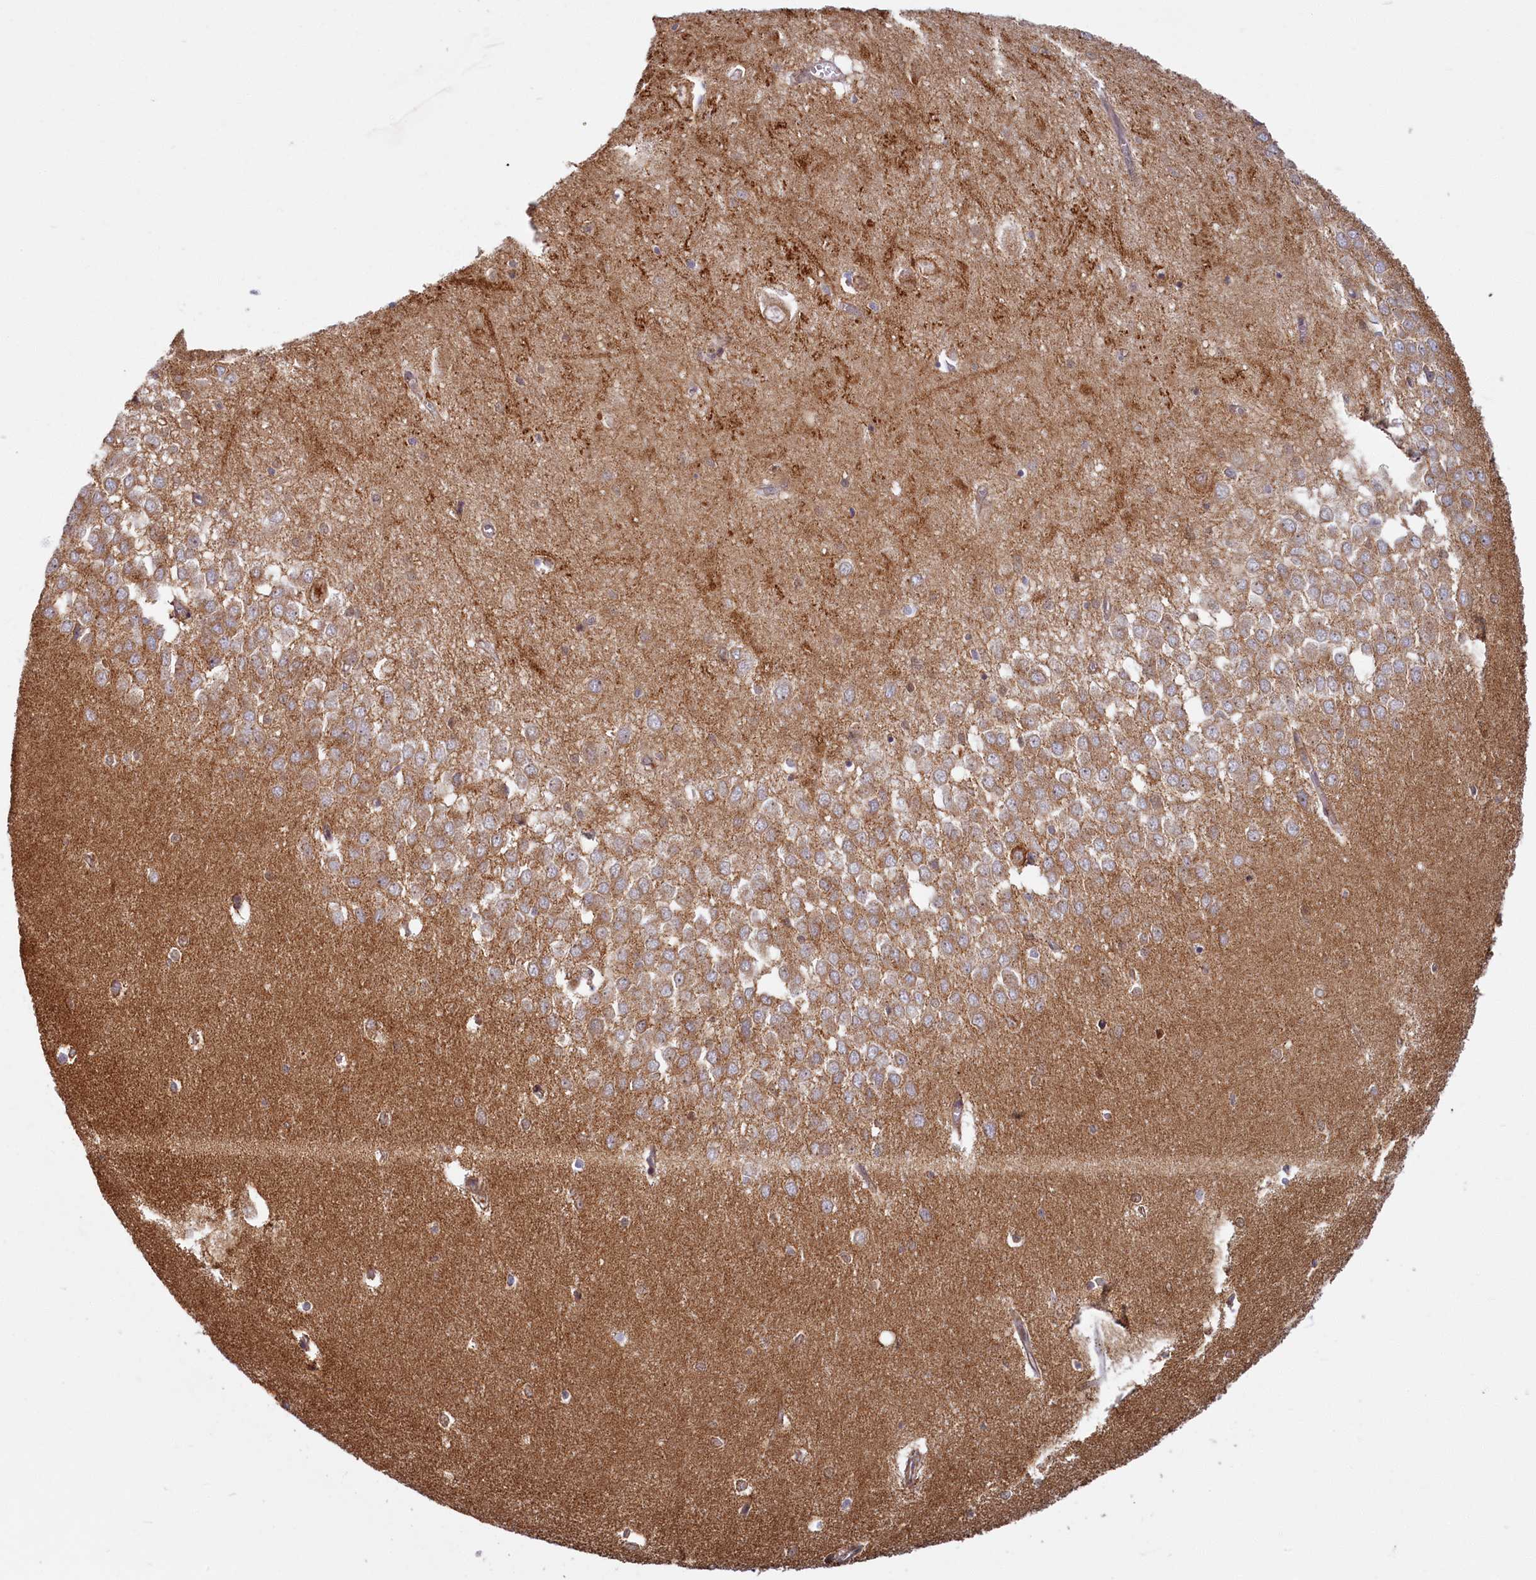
{"staining": {"intensity": "negative", "quantity": "none", "location": "none"}, "tissue": "hippocampus", "cell_type": "Glial cells", "image_type": "normal", "snomed": [{"axis": "morphology", "description": "Normal tissue, NOS"}, {"axis": "topography", "description": "Hippocampus"}], "caption": "DAB immunohistochemical staining of unremarkable human hippocampus displays no significant staining in glial cells.", "gene": "PLA2G10", "patient": {"sex": "female", "age": 64}}